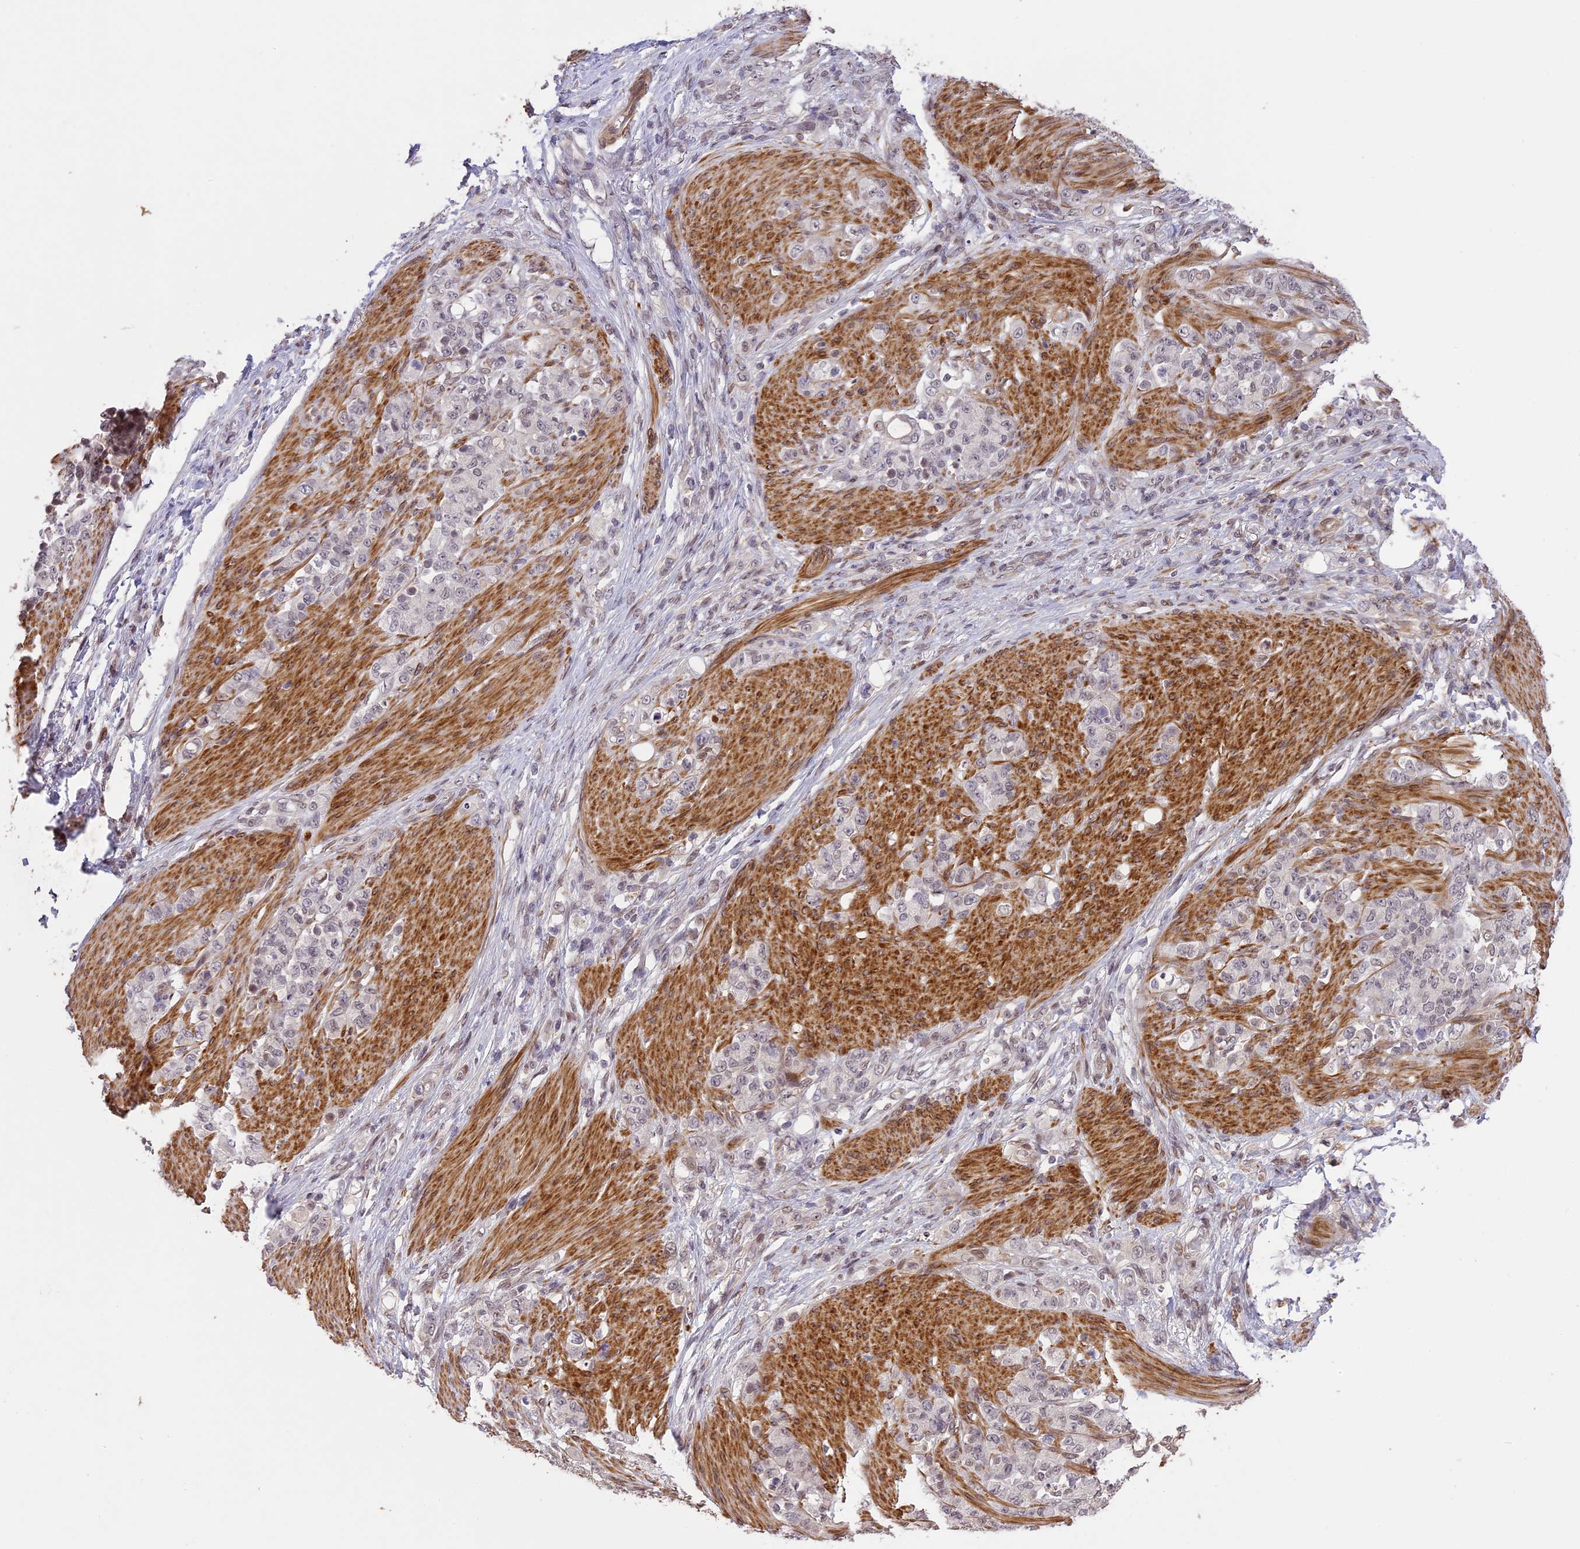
{"staining": {"intensity": "negative", "quantity": "none", "location": "none"}, "tissue": "stomach cancer", "cell_type": "Tumor cells", "image_type": "cancer", "snomed": [{"axis": "morphology", "description": "Adenocarcinoma, NOS"}, {"axis": "topography", "description": "Stomach"}], "caption": "DAB (3,3'-diaminobenzidine) immunohistochemical staining of adenocarcinoma (stomach) reveals no significant positivity in tumor cells.", "gene": "PRELID2", "patient": {"sex": "female", "age": 79}}